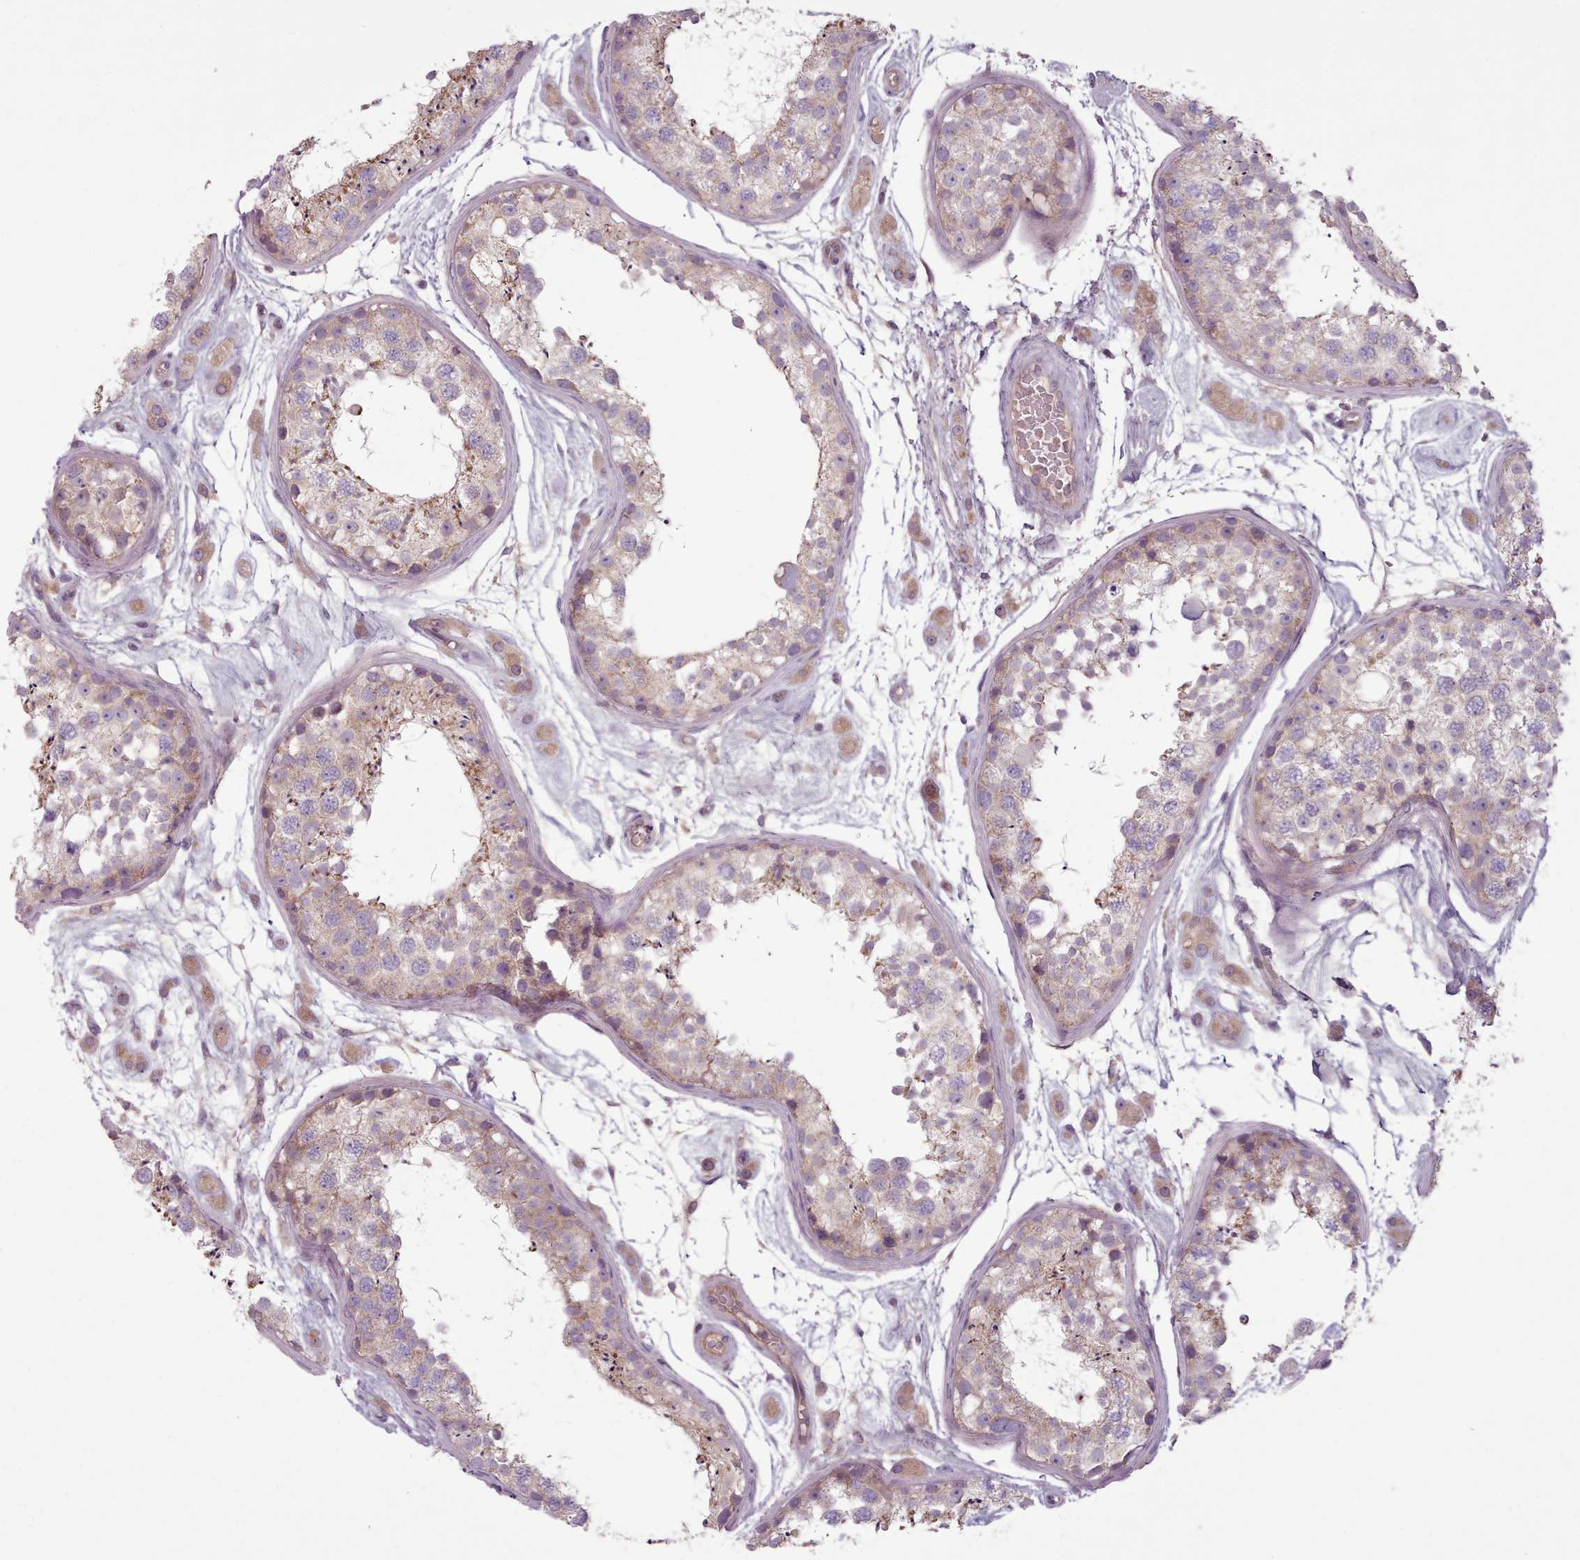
{"staining": {"intensity": "weak", "quantity": "25%-75%", "location": "cytoplasmic/membranous"}, "tissue": "testis", "cell_type": "Cells in seminiferous ducts", "image_type": "normal", "snomed": [{"axis": "morphology", "description": "Normal tissue, NOS"}, {"axis": "topography", "description": "Testis"}], "caption": "This image exhibits immunohistochemistry (IHC) staining of normal human testis, with low weak cytoplasmic/membranous staining in about 25%-75% of cells in seminiferous ducts.", "gene": "NT5DC2", "patient": {"sex": "male", "age": 25}}